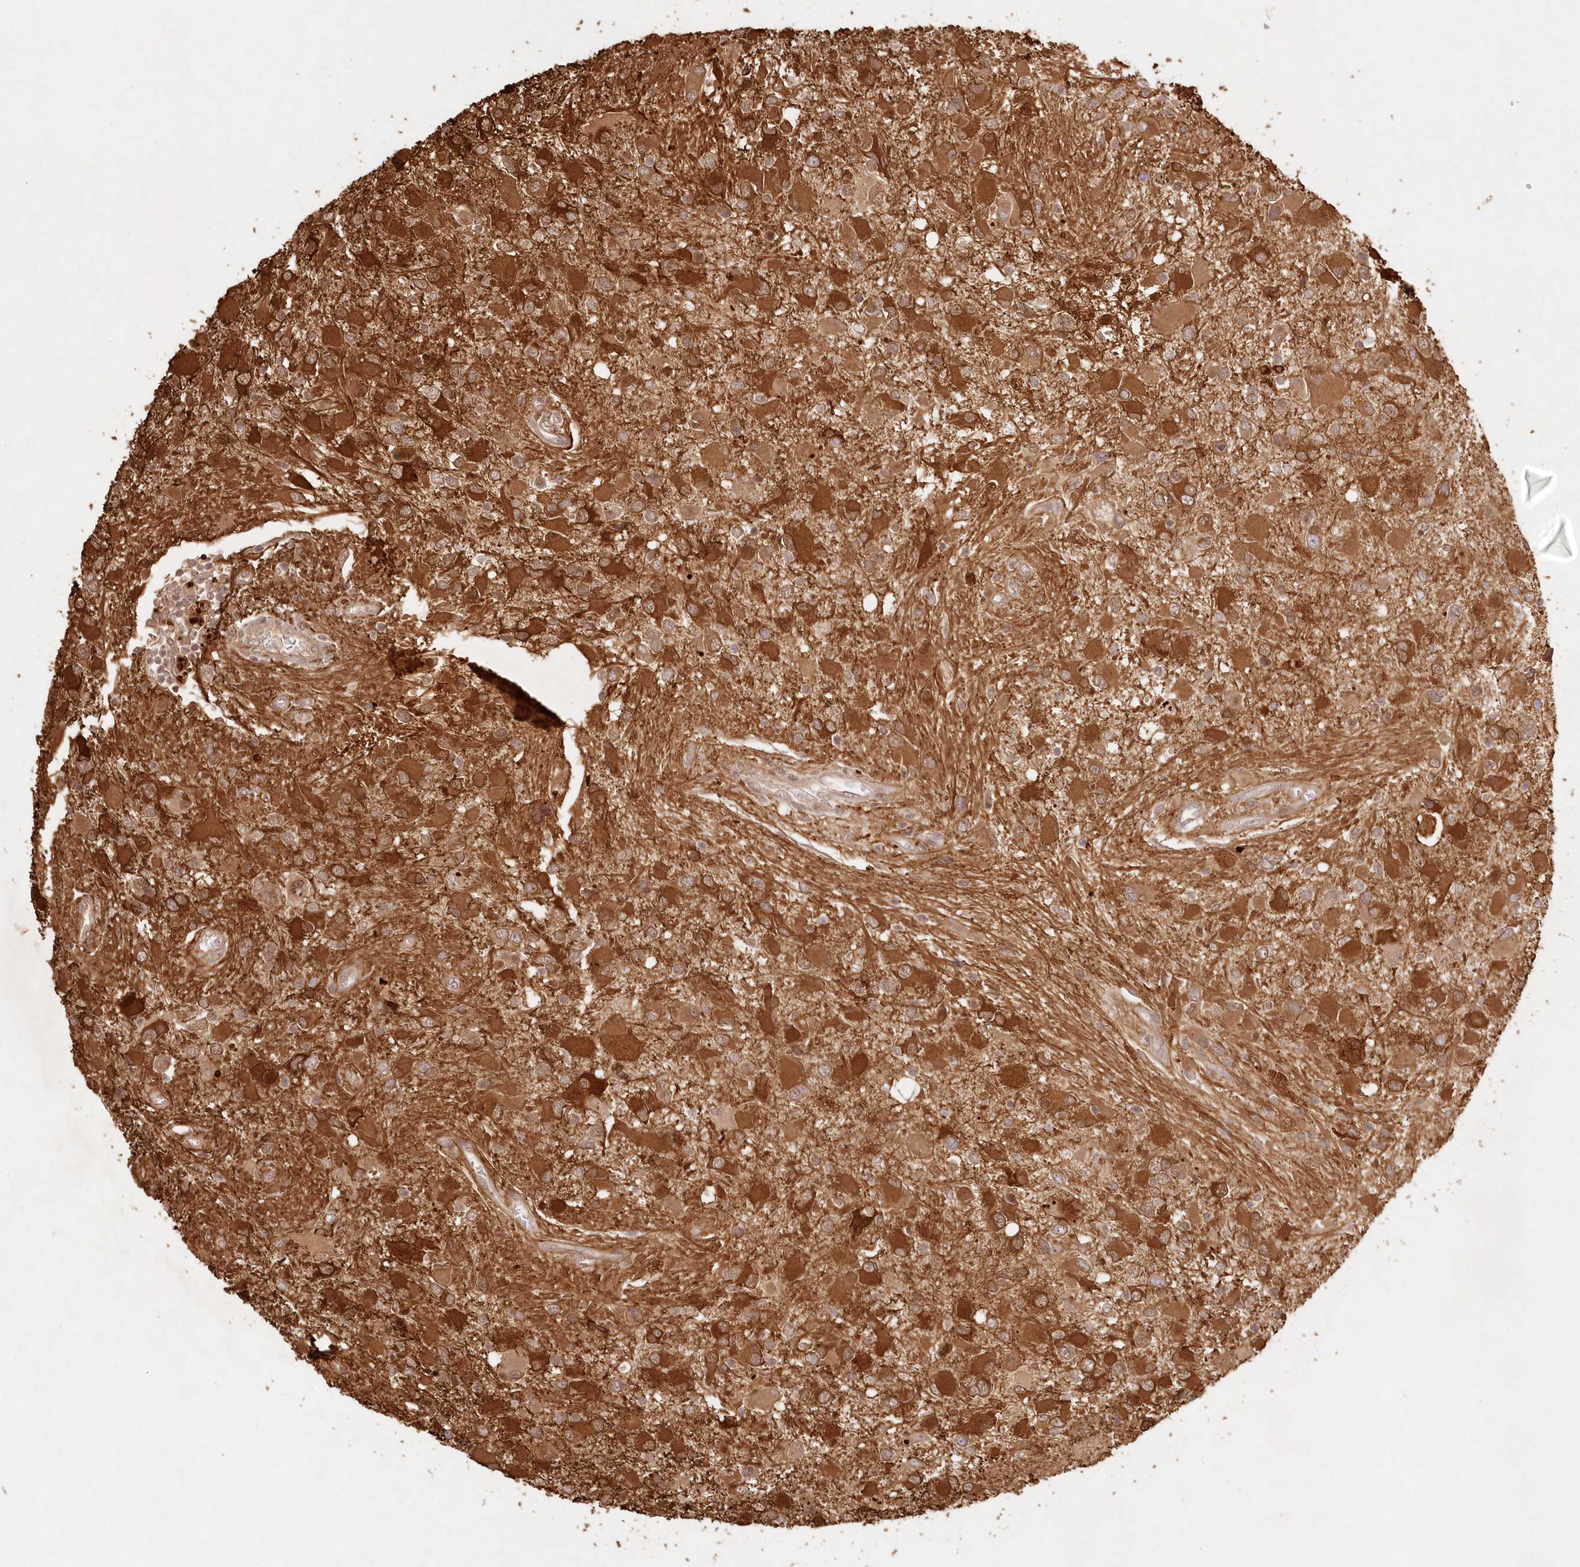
{"staining": {"intensity": "strong", "quantity": ">75%", "location": "cytoplasmic/membranous"}, "tissue": "glioma", "cell_type": "Tumor cells", "image_type": "cancer", "snomed": [{"axis": "morphology", "description": "Glioma, malignant, High grade"}, {"axis": "topography", "description": "Brain"}], "caption": "A photomicrograph showing strong cytoplasmic/membranous staining in approximately >75% of tumor cells in malignant high-grade glioma, as visualized by brown immunohistochemical staining.", "gene": "KIAA0232", "patient": {"sex": "male", "age": 53}}